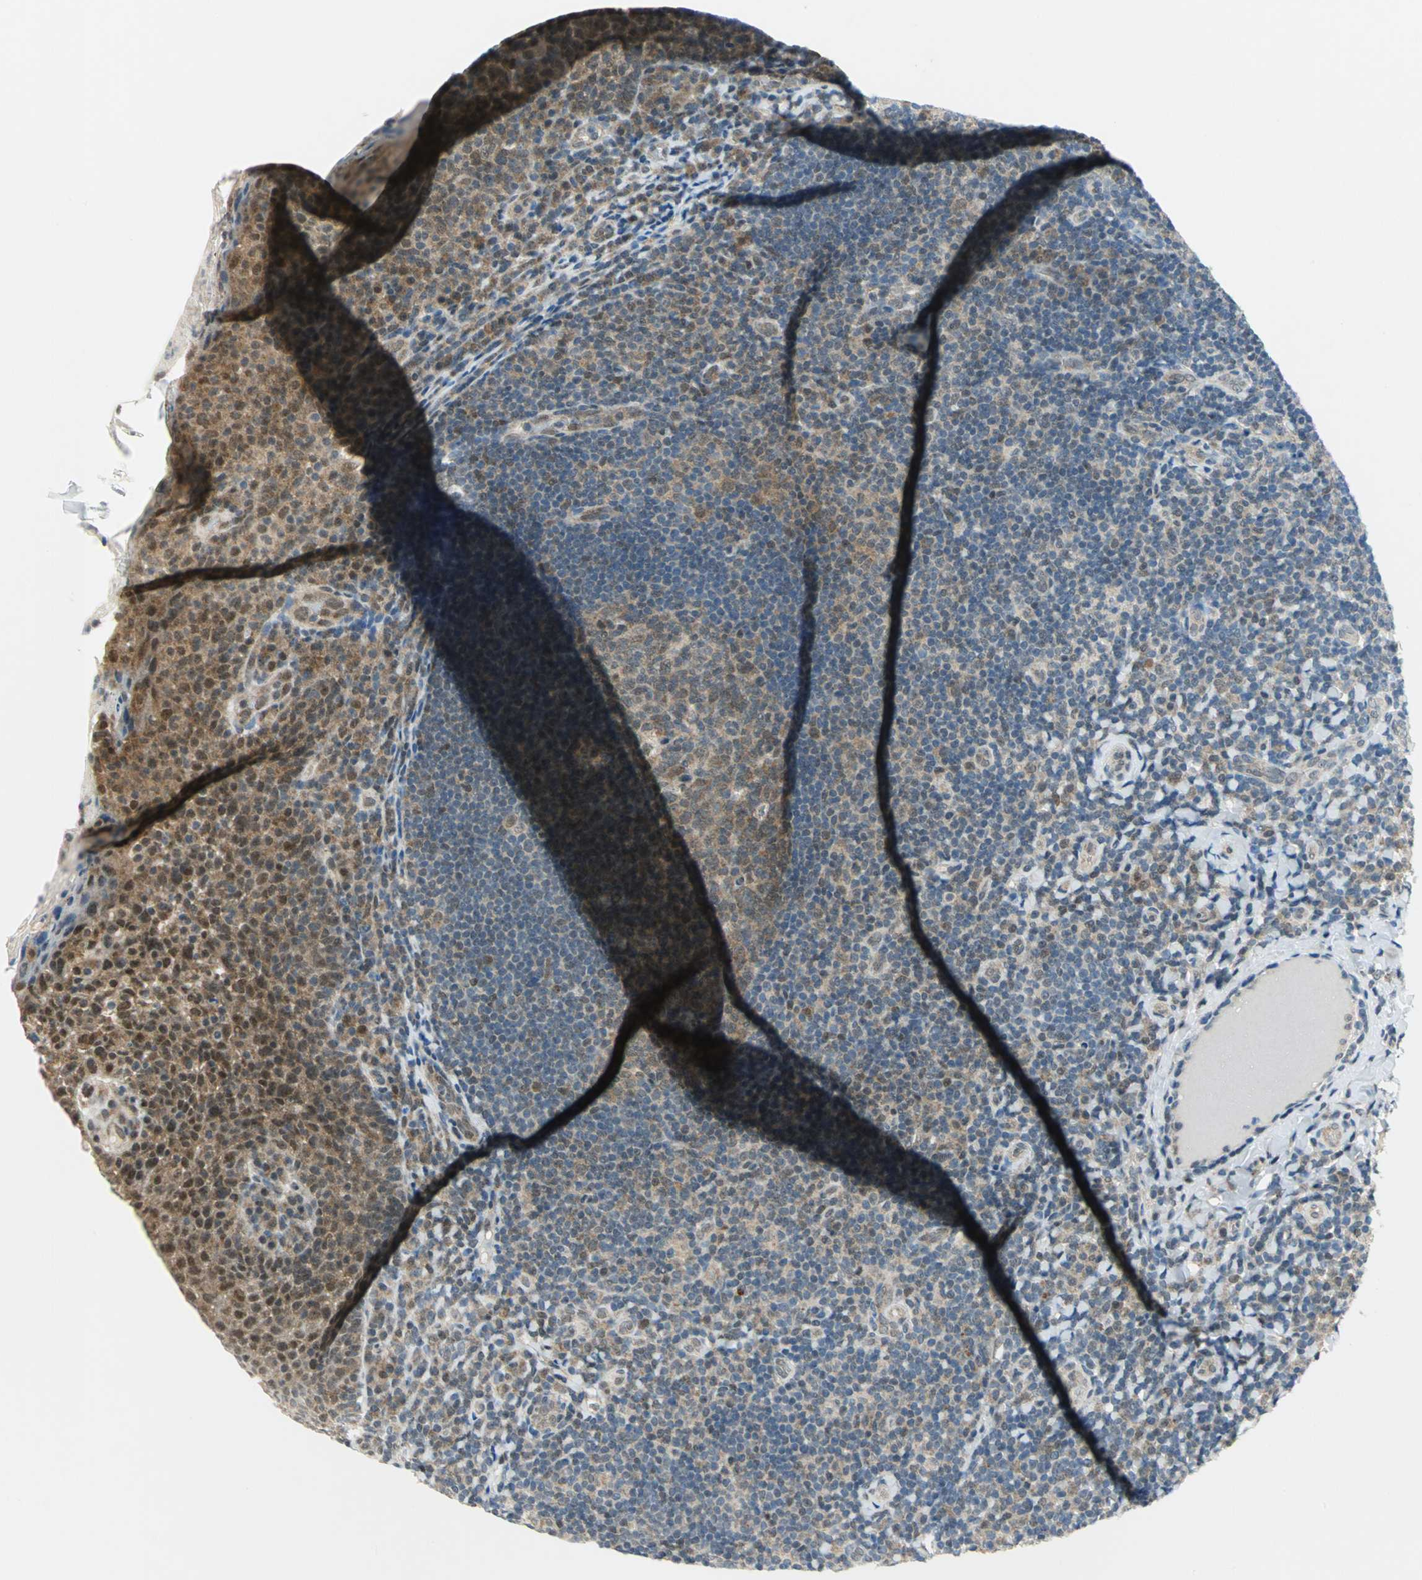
{"staining": {"intensity": "weak", "quantity": ">75%", "location": "cytoplasmic/membranous"}, "tissue": "tonsil", "cell_type": "Germinal center cells", "image_type": "normal", "snomed": [{"axis": "morphology", "description": "Normal tissue, NOS"}, {"axis": "topography", "description": "Tonsil"}], "caption": "This histopathology image demonstrates immunohistochemistry staining of benign tonsil, with low weak cytoplasmic/membranous positivity in approximately >75% of germinal center cells.", "gene": "PIN1", "patient": {"sex": "male", "age": 17}}